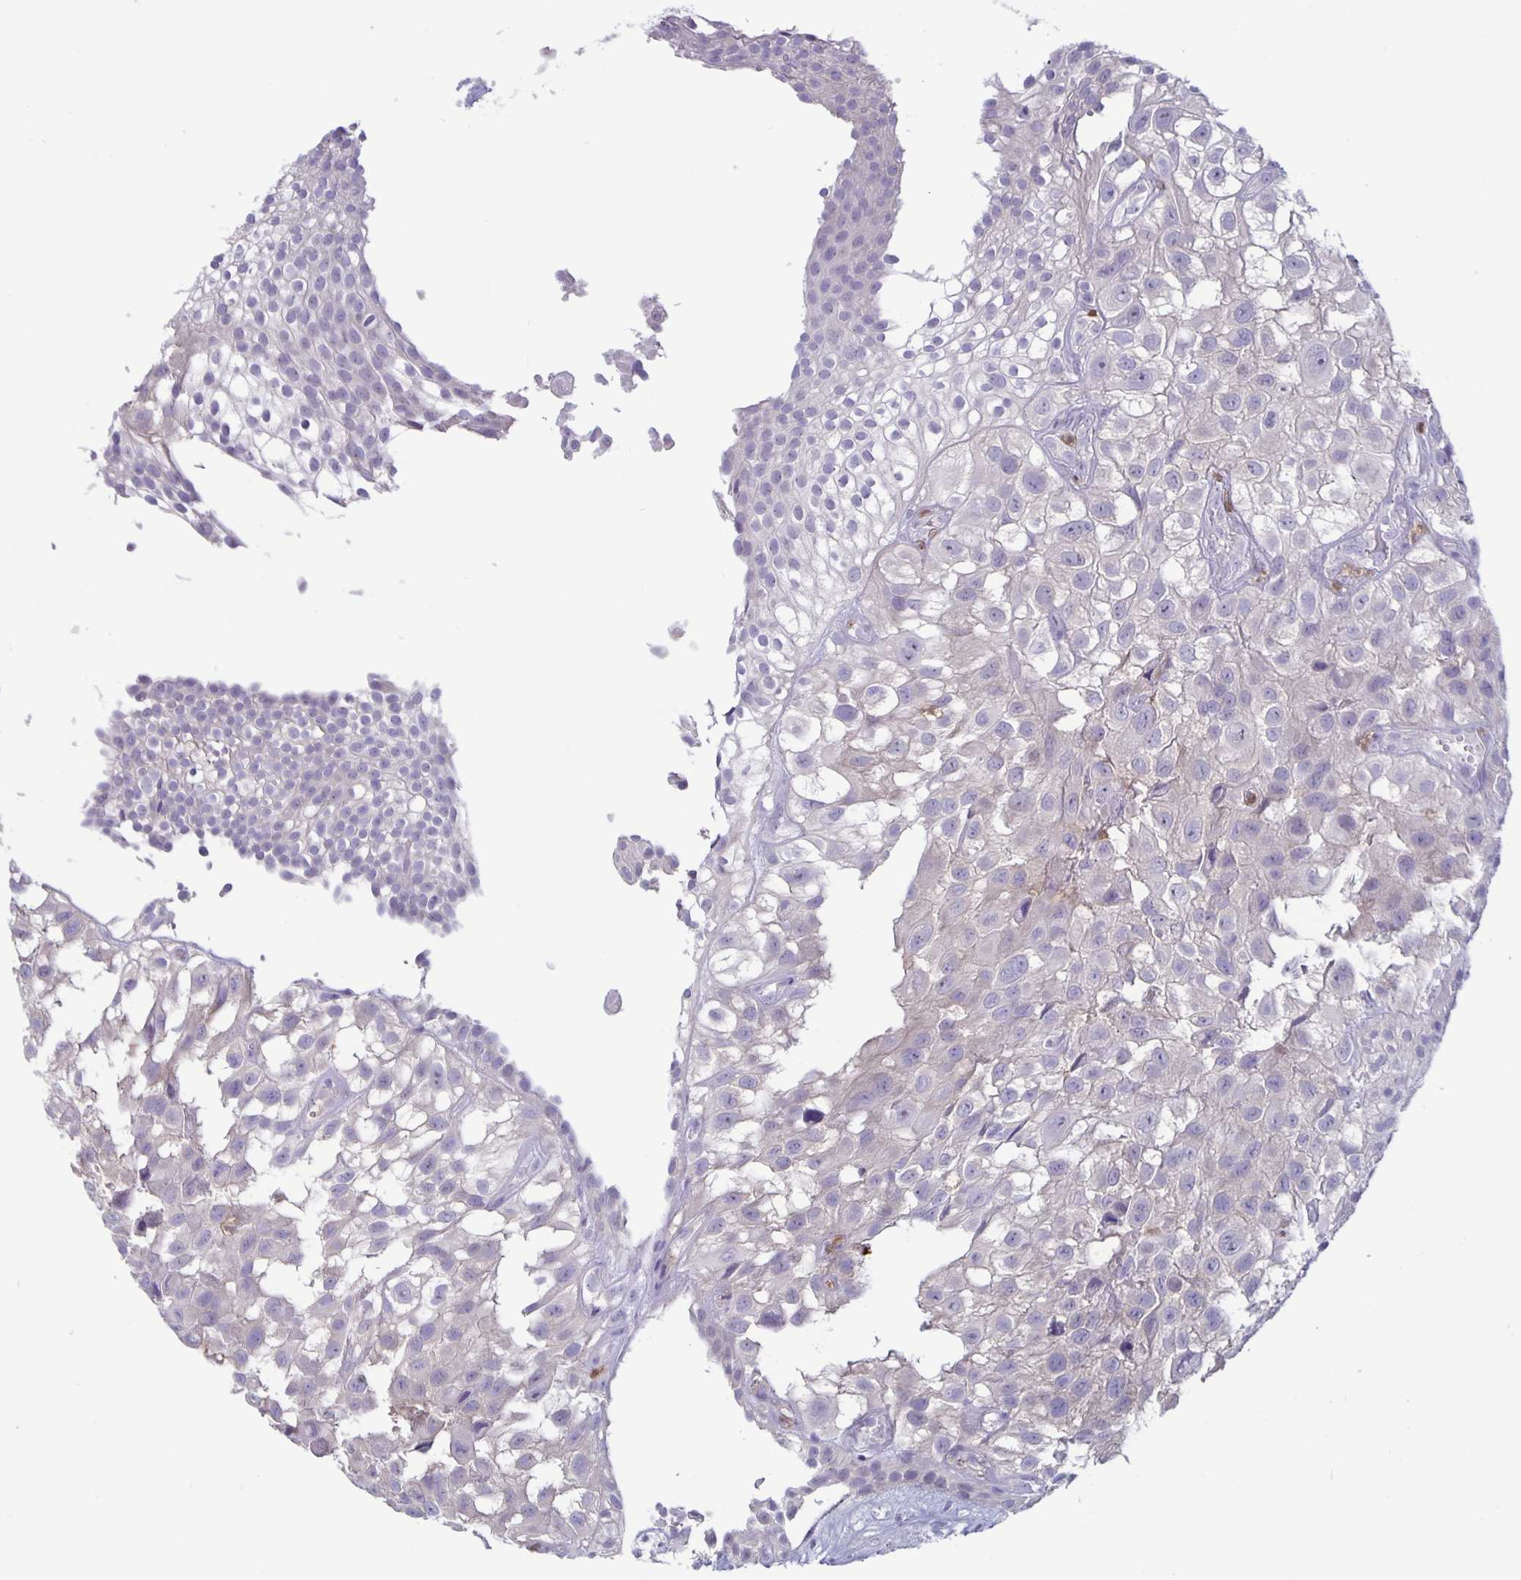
{"staining": {"intensity": "negative", "quantity": "none", "location": "none"}, "tissue": "urothelial cancer", "cell_type": "Tumor cells", "image_type": "cancer", "snomed": [{"axis": "morphology", "description": "Urothelial carcinoma, High grade"}, {"axis": "topography", "description": "Urinary bladder"}], "caption": "DAB (3,3'-diaminobenzidine) immunohistochemical staining of high-grade urothelial carcinoma reveals no significant expression in tumor cells. The staining is performed using DAB (3,3'-diaminobenzidine) brown chromogen with nuclei counter-stained in using hematoxylin.", "gene": "PLCB3", "patient": {"sex": "male", "age": 56}}